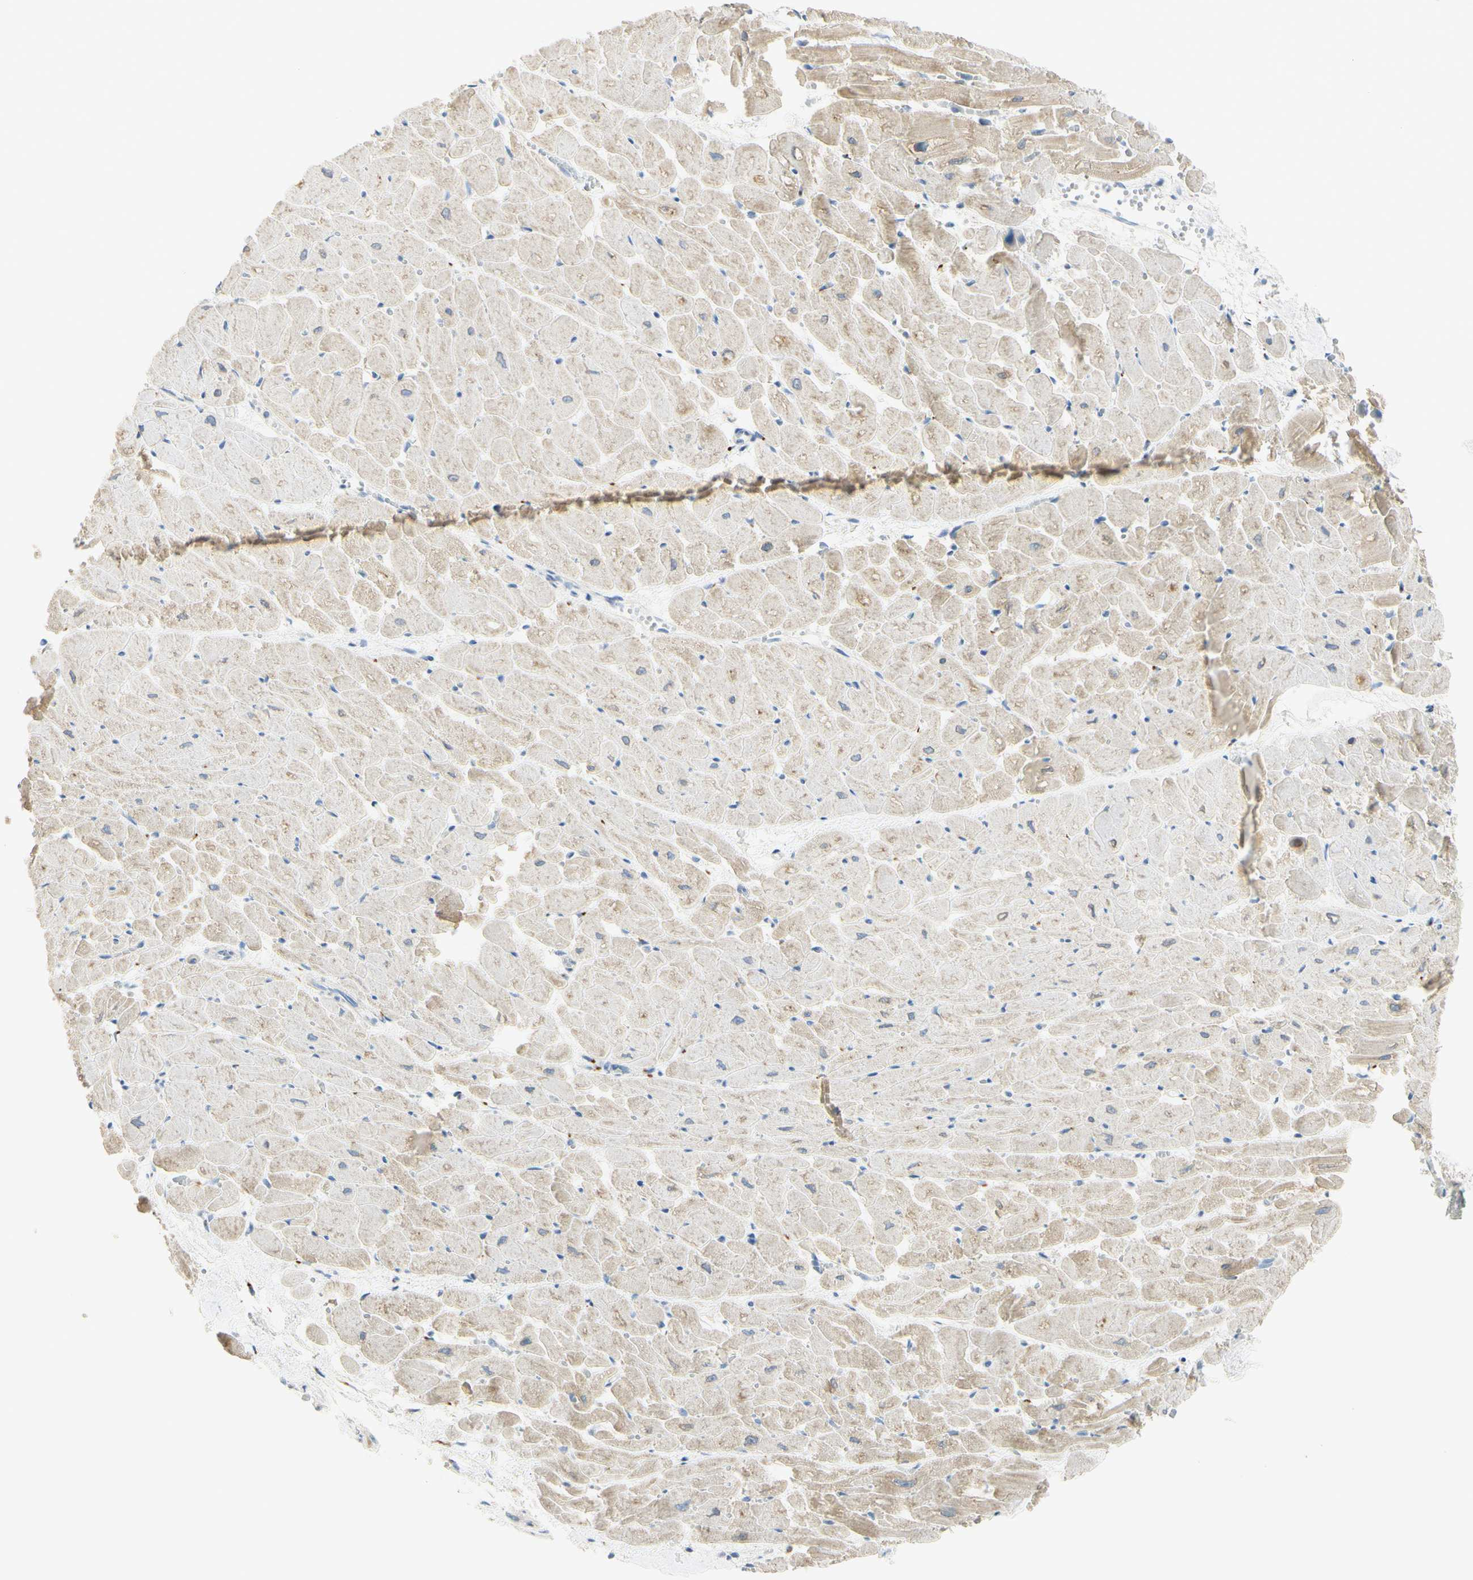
{"staining": {"intensity": "moderate", "quantity": ">75%", "location": "cytoplasmic/membranous"}, "tissue": "heart muscle", "cell_type": "Cardiomyocytes", "image_type": "normal", "snomed": [{"axis": "morphology", "description": "Normal tissue, NOS"}, {"axis": "topography", "description": "Heart"}], "caption": "Heart muscle stained with DAB IHC demonstrates medium levels of moderate cytoplasmic/membranous staining in about >75% of cardiomyocytes. (IHC, brightfield microscopy, high magnification).", "gene": "GALNT5", "patient": {"sex": "female", "age": 19}}